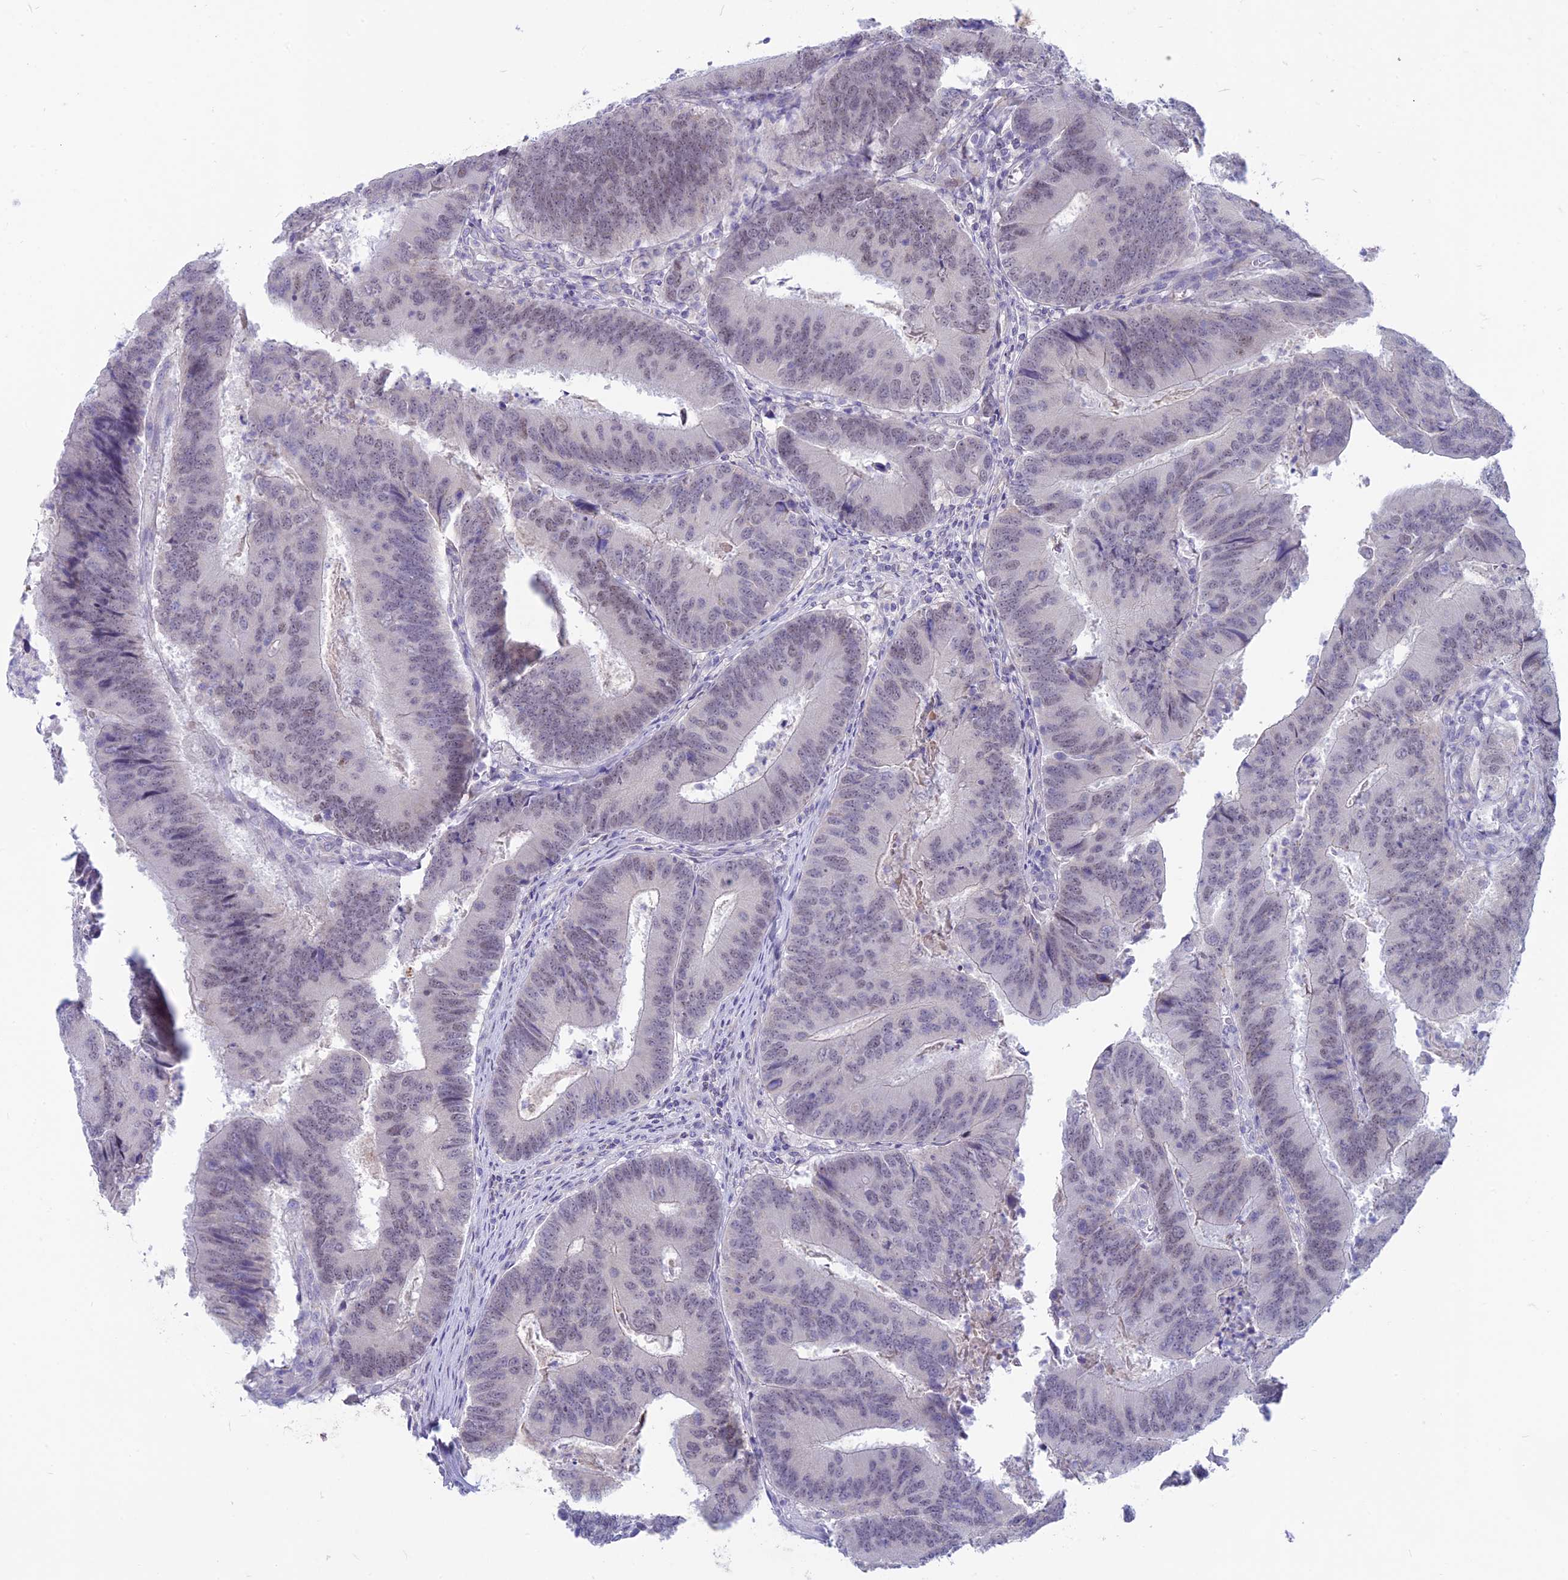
{"staining": {"intensity": "negative", "quantity": "none", "location": "none"}, "tissue": "colorectal cancer", "cell_type": "Tumor cells", "image_type": "cancer", "snomed": [{"axis": "morphology", "description": "Adenocarcinoma, NOS"}, {"axis": "topography", "description": "Colon"}], "caption": "Tumor cells show no significant expression in colorectal cancer (adenocarcinoma). The staining is performed using DAB brown chromogen with nuclei counter-stained in using hematoxylin.", "gene": "SNTN", "patient": {"sex": "female", "age": 67}}